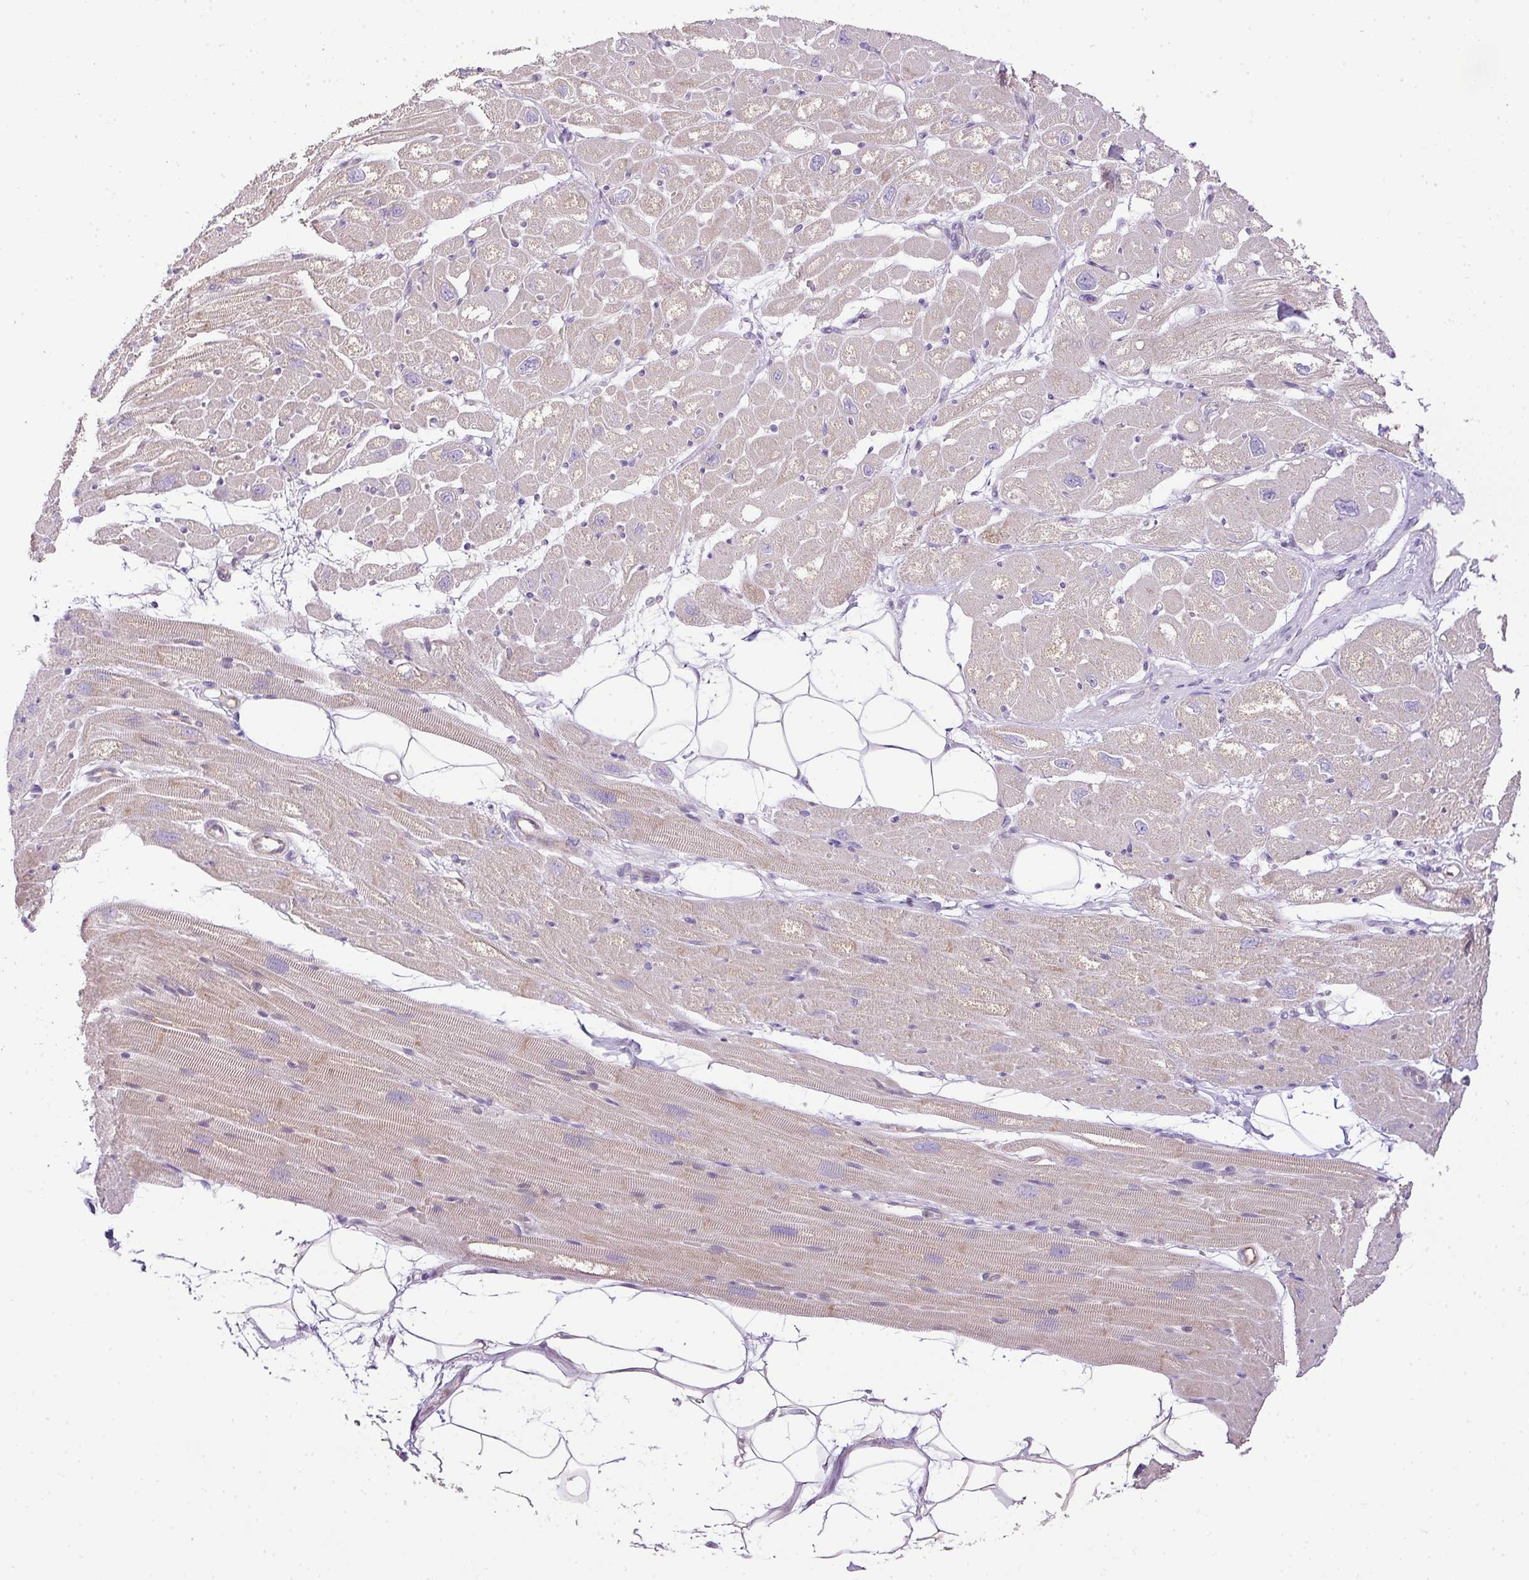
{"staining": {"intensity": "weak", "quantity": "25%-75%", "location": "cytoplasmic/membranous"}, "tissue": "heart muscle", "cell_type": "Cardiomyocytes", "image_type": "normal", "snomed": [{"axis": "morphology", "description": "Normal tissue, NOS"}, {"axis": "topography", "description": "Heart"}], "caption": "Immunohistochemistry photomicrograph of normal heart muscle: heart muscle stained using immunohistochemistry (IHC) exhibits low levels of weak protein expression localized specifically in the cytoplasmic/membranous of cardiomyocytes, appearing as a cytoplasmic/membranous brown color.", "gene": "HOXC13", "patient": {"sex": "male", "age": 50}}